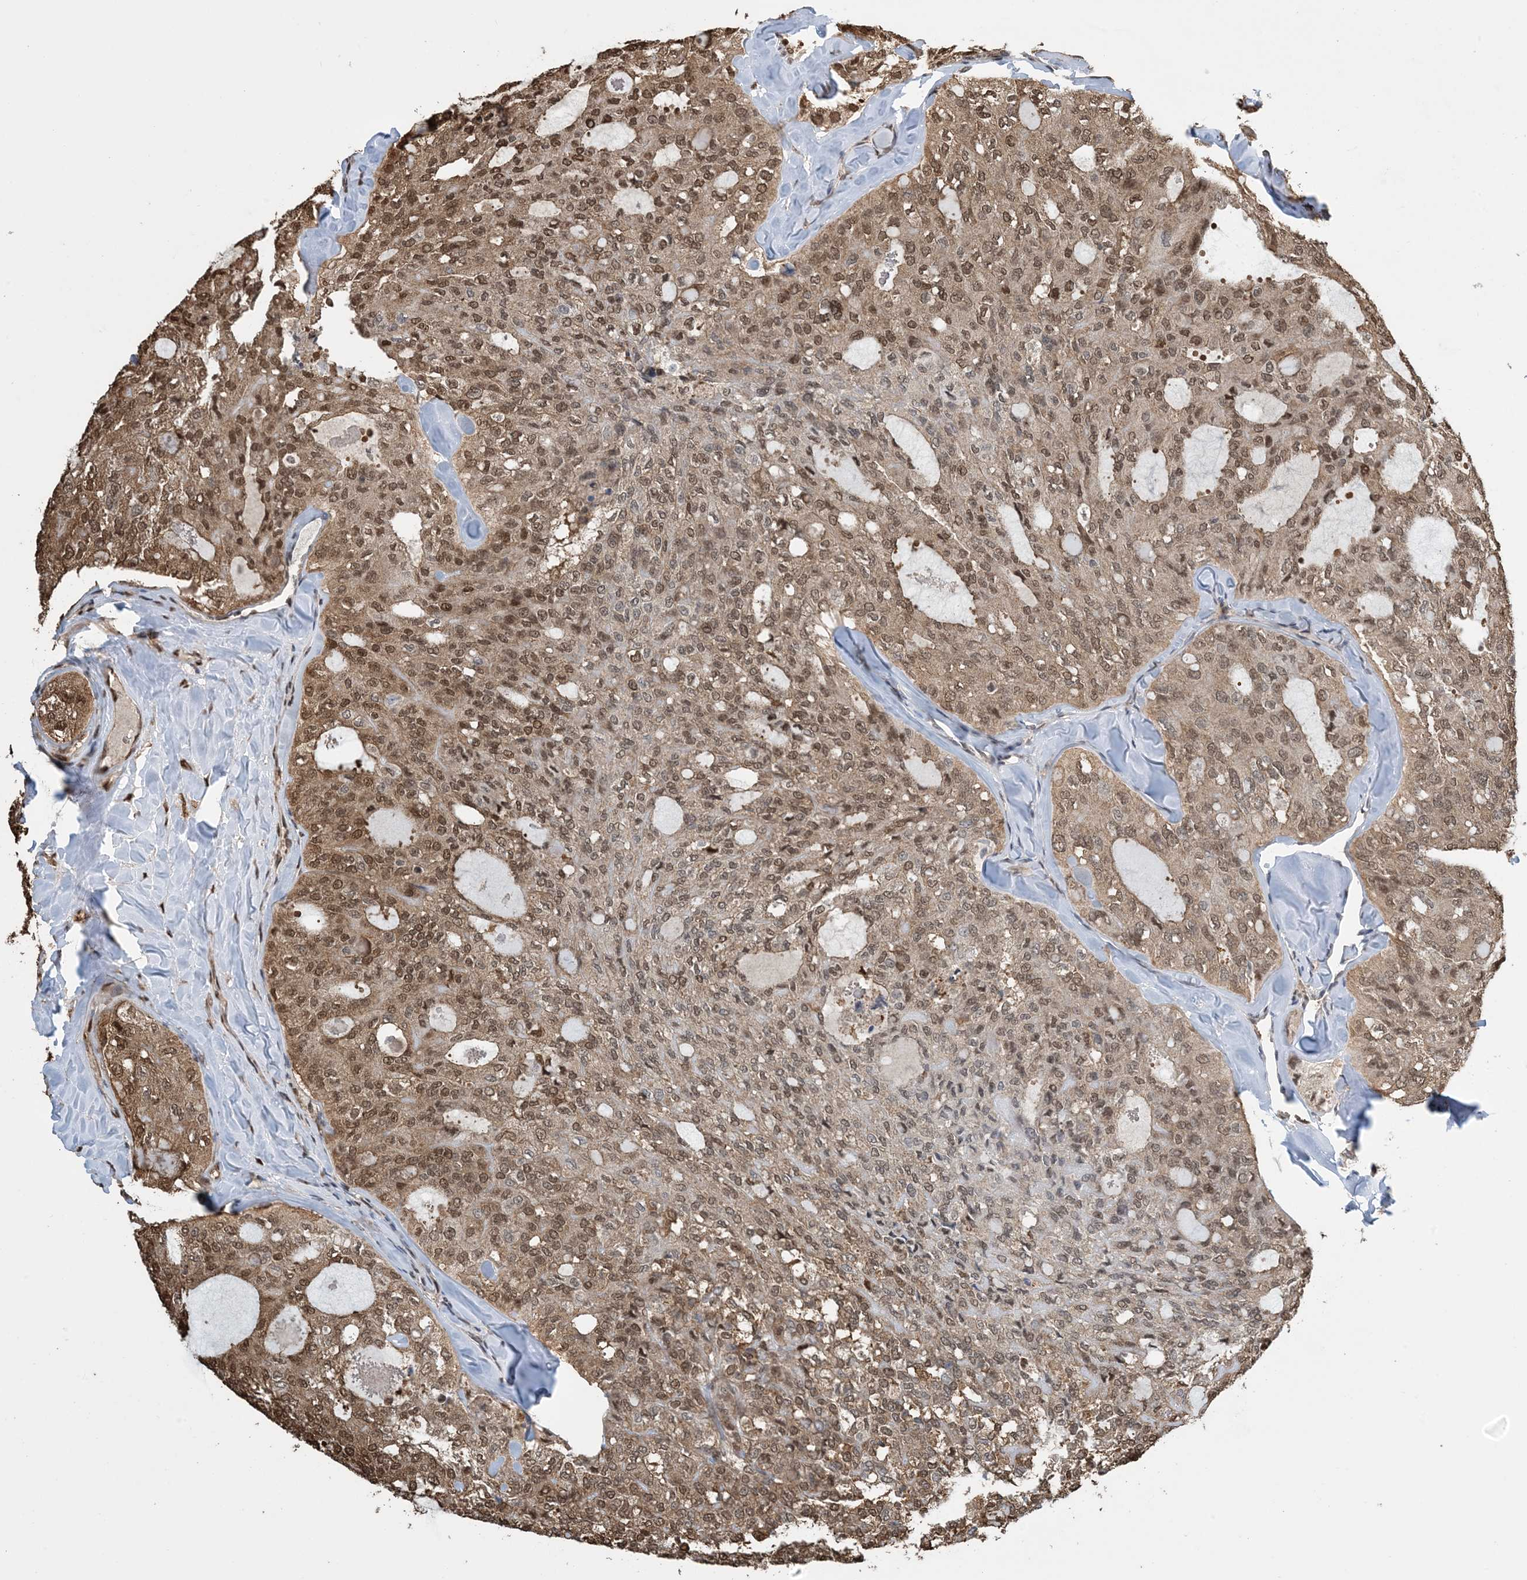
{"staining": {"intensity": "moderate", "quantity": ">75%", "location": "cytoplasmic/membranous,nuclear"}, "tissue": "thyroid cancer", "cell_type": "Tumor cells", "image_type": "cancer", "snomed": [{"axis": "morphology", "description": "Follicular adenoma carcinoma, NOS"}, {"axis": "topography", "description": "Thyroid gland"}], "caption": "Immunohistochemistry (IHC) micrograph of neoplastic tissue: thyroid cancer (follicular adenoma carcinoma) stained using immunohistochemistry (IHC) exhibits medium levels of moderate protein expression localized specifically in the cytoplasmic/membranous and nuclear of tumor cells, appearing as a cytoplasmic/membranous and nuclear brown color.", "gene": "HSPA1A", "patient": {"sex": "male", "age": 75}}